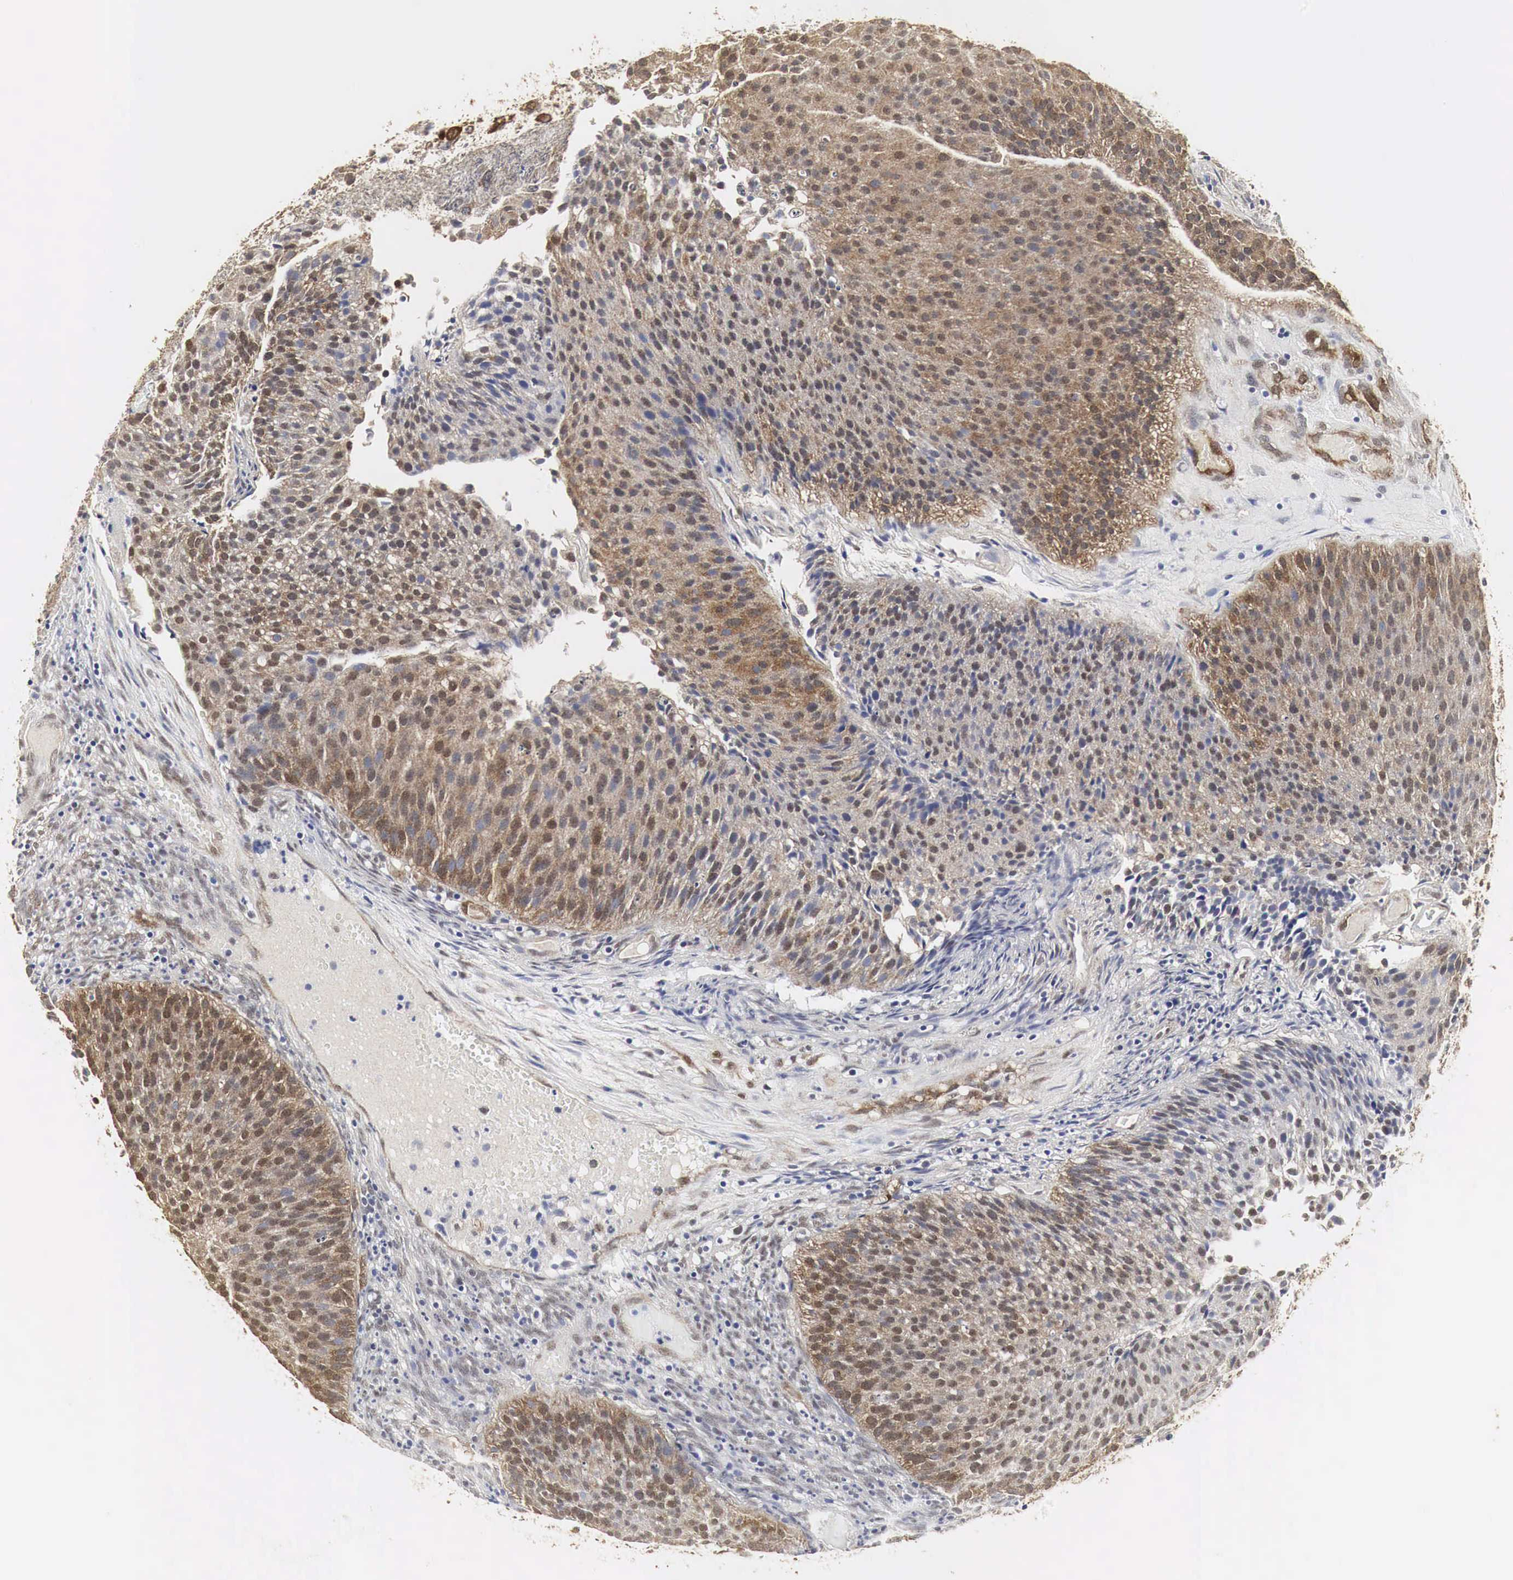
{"staining": {"intensity": "moderate", "quantity": ">75%", "location": "cytoplasmic/membranous"}, "tissue": "urothelial cancer", "cell_type": "Tumor cells", "image_type": "cancer", "snomed": [{"axis": "morphology", "description": "Urothelial carcinoma, Low grade"}, {"axis": "topography", "description": "Urinary bladder"}], "caption": "Urothelial carcinoma (low-grade) stained with DAB (3,3'-diaminobenzidine) immunohistochemistry reveals medium levels of moderate cytoplasmic/membranous expression in about >75% of tumor cells.", "gene": "SPIN1", "patient": {"sex": "male", "age": 85}}